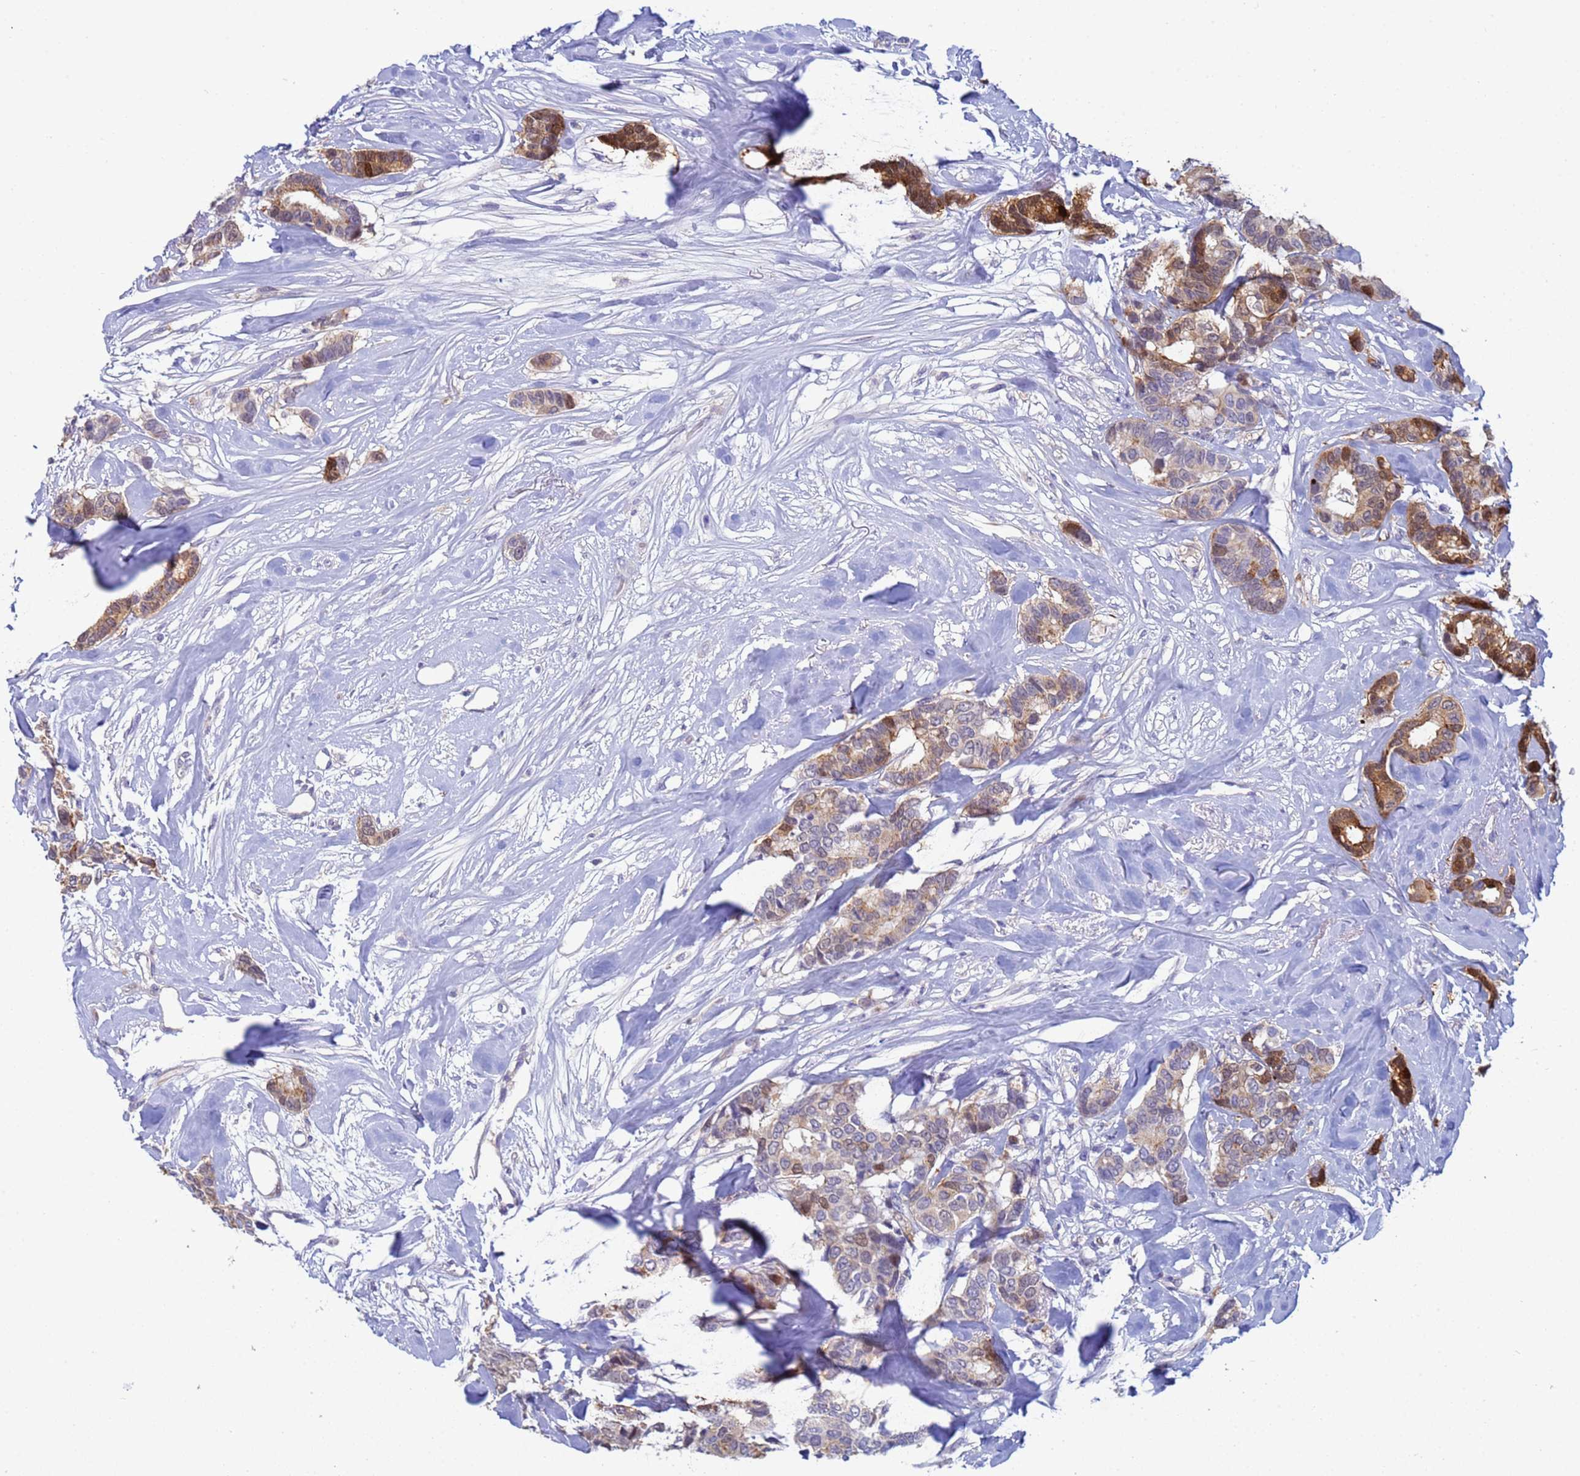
{"staining": {"intensity": "strong", "quantity": "<25%", "location": "cytoplasmic/membranous,nuclear"}, "tissue": "breast cancer", "cell_type": "Tumor cells", "image_type": "cancer", "snomed": [{"axis": "morphology", "description": "Duct carcinoma"}, {"axis": "topography", "description": "Breast"}], "caption": "Brown immunohistochemical staining in breast cancer demonstrates strong cytoplasmic/membranous and nuclear positivity in approximately <25% of tumor cells.", "gene": "PPP6R1", "patient": {"sex": "female", "age": 87}}